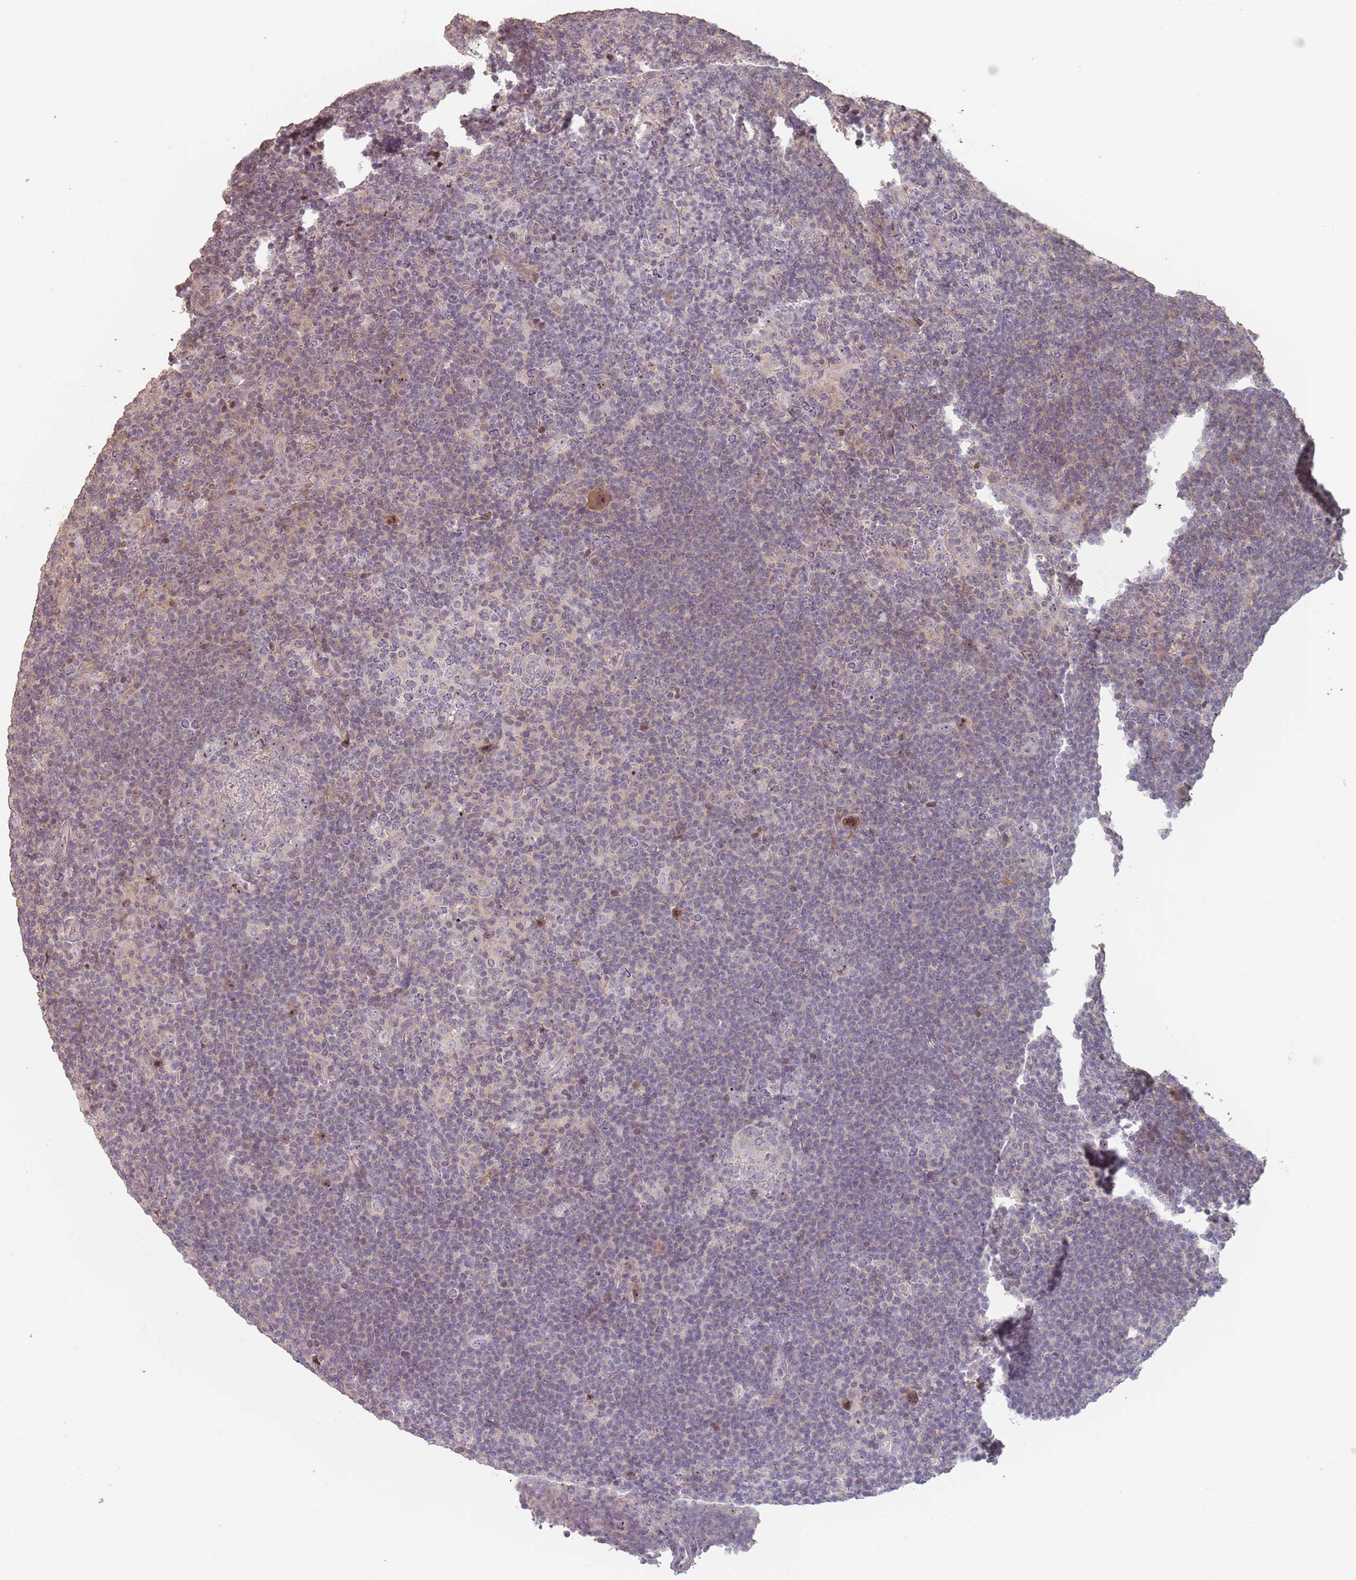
{"staining": {"intensity": "moderate", "quantity": ">75%", "location": "nuclear"}, "tissue": "lymphoma", "cell_type": "Tumor cells", "image_type": "cancer", "snomed": [{"axis": "morphology", "description": "Hodgkin's disease, NOS"}, {"axis": "topography", "description": "Lymph node"}], "caption": "Hodgkin's disease stained for a protein reveals moderate nuclear positivity in tumor cells.", "gene": "ADTRP", "patient": {"sex": "female", "age": 57}}